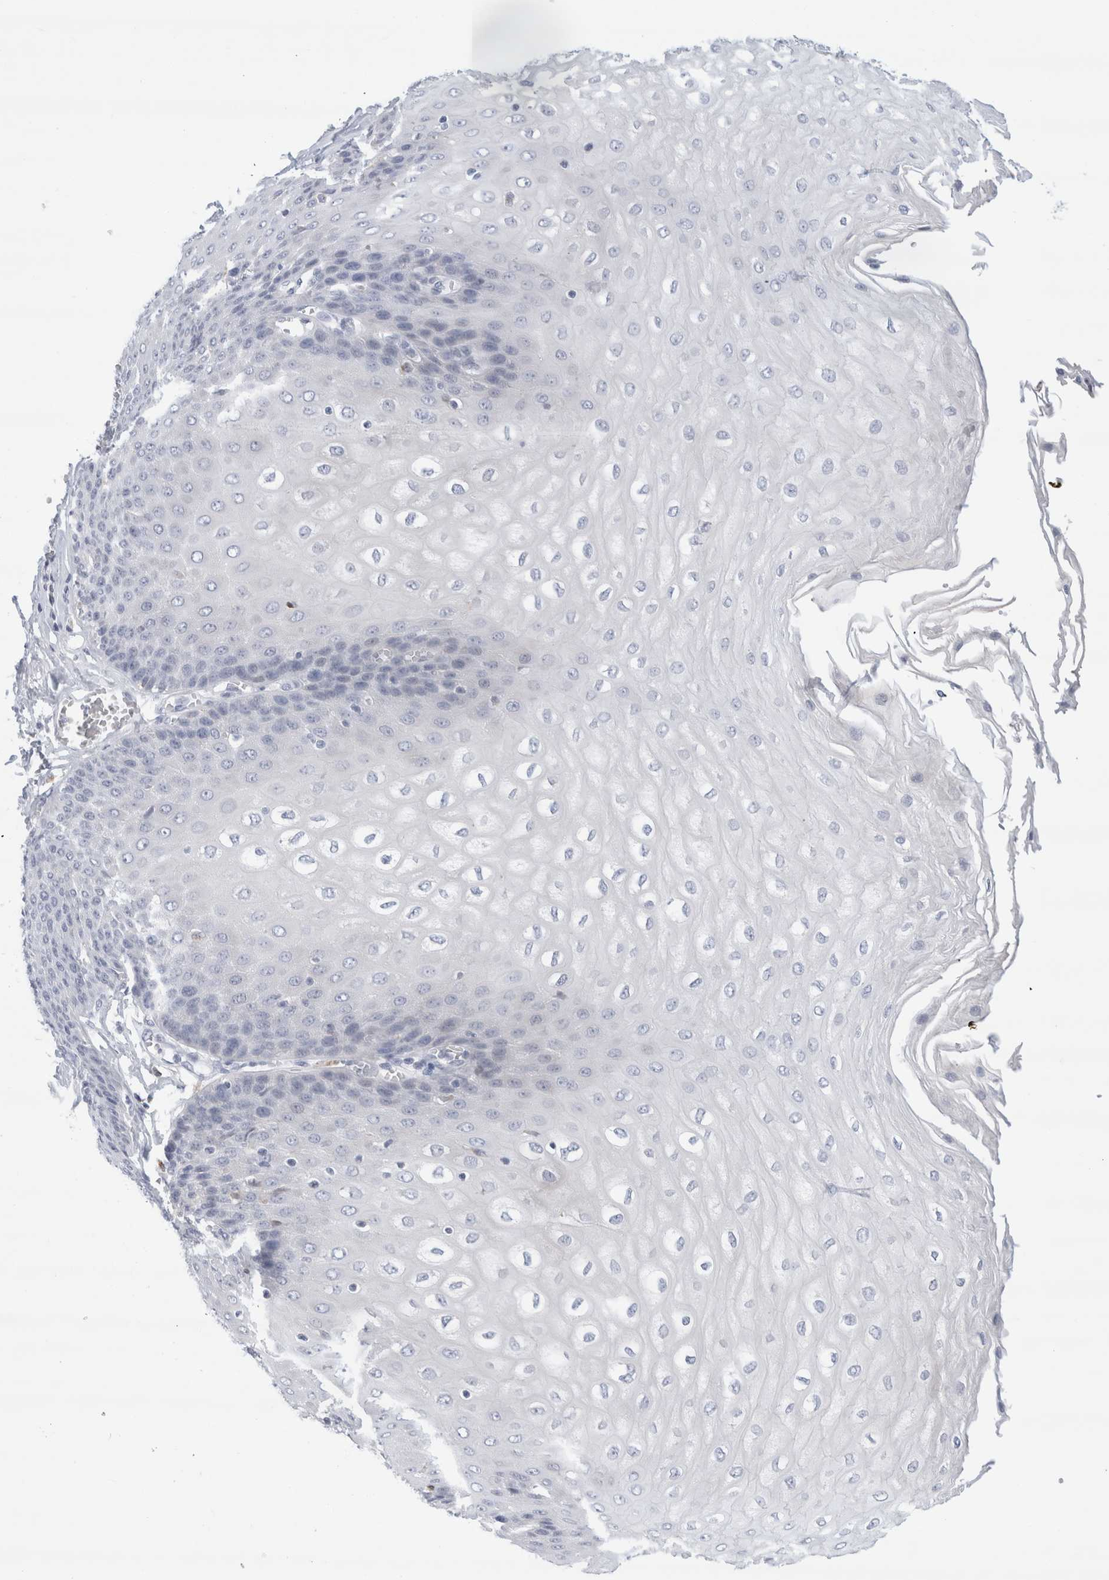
{"staining": {"intensity": "negative", "quantity": "none", "location": "none"}, "tissue": "esophagus", "cell_type": "Squamous epithelial cells", "image_type": "normal", "snomed": [{"axis": "morphology", "description": "Normal tissue, NOS"}, {"axis": "topography", "description": "Esophagus"}], "caption": "The micrograph reveals no significant staining in squamous epithelial cells of esophagus.", "gene": "SLC22A12", "patient": {"sex": "male", "age": 60}}